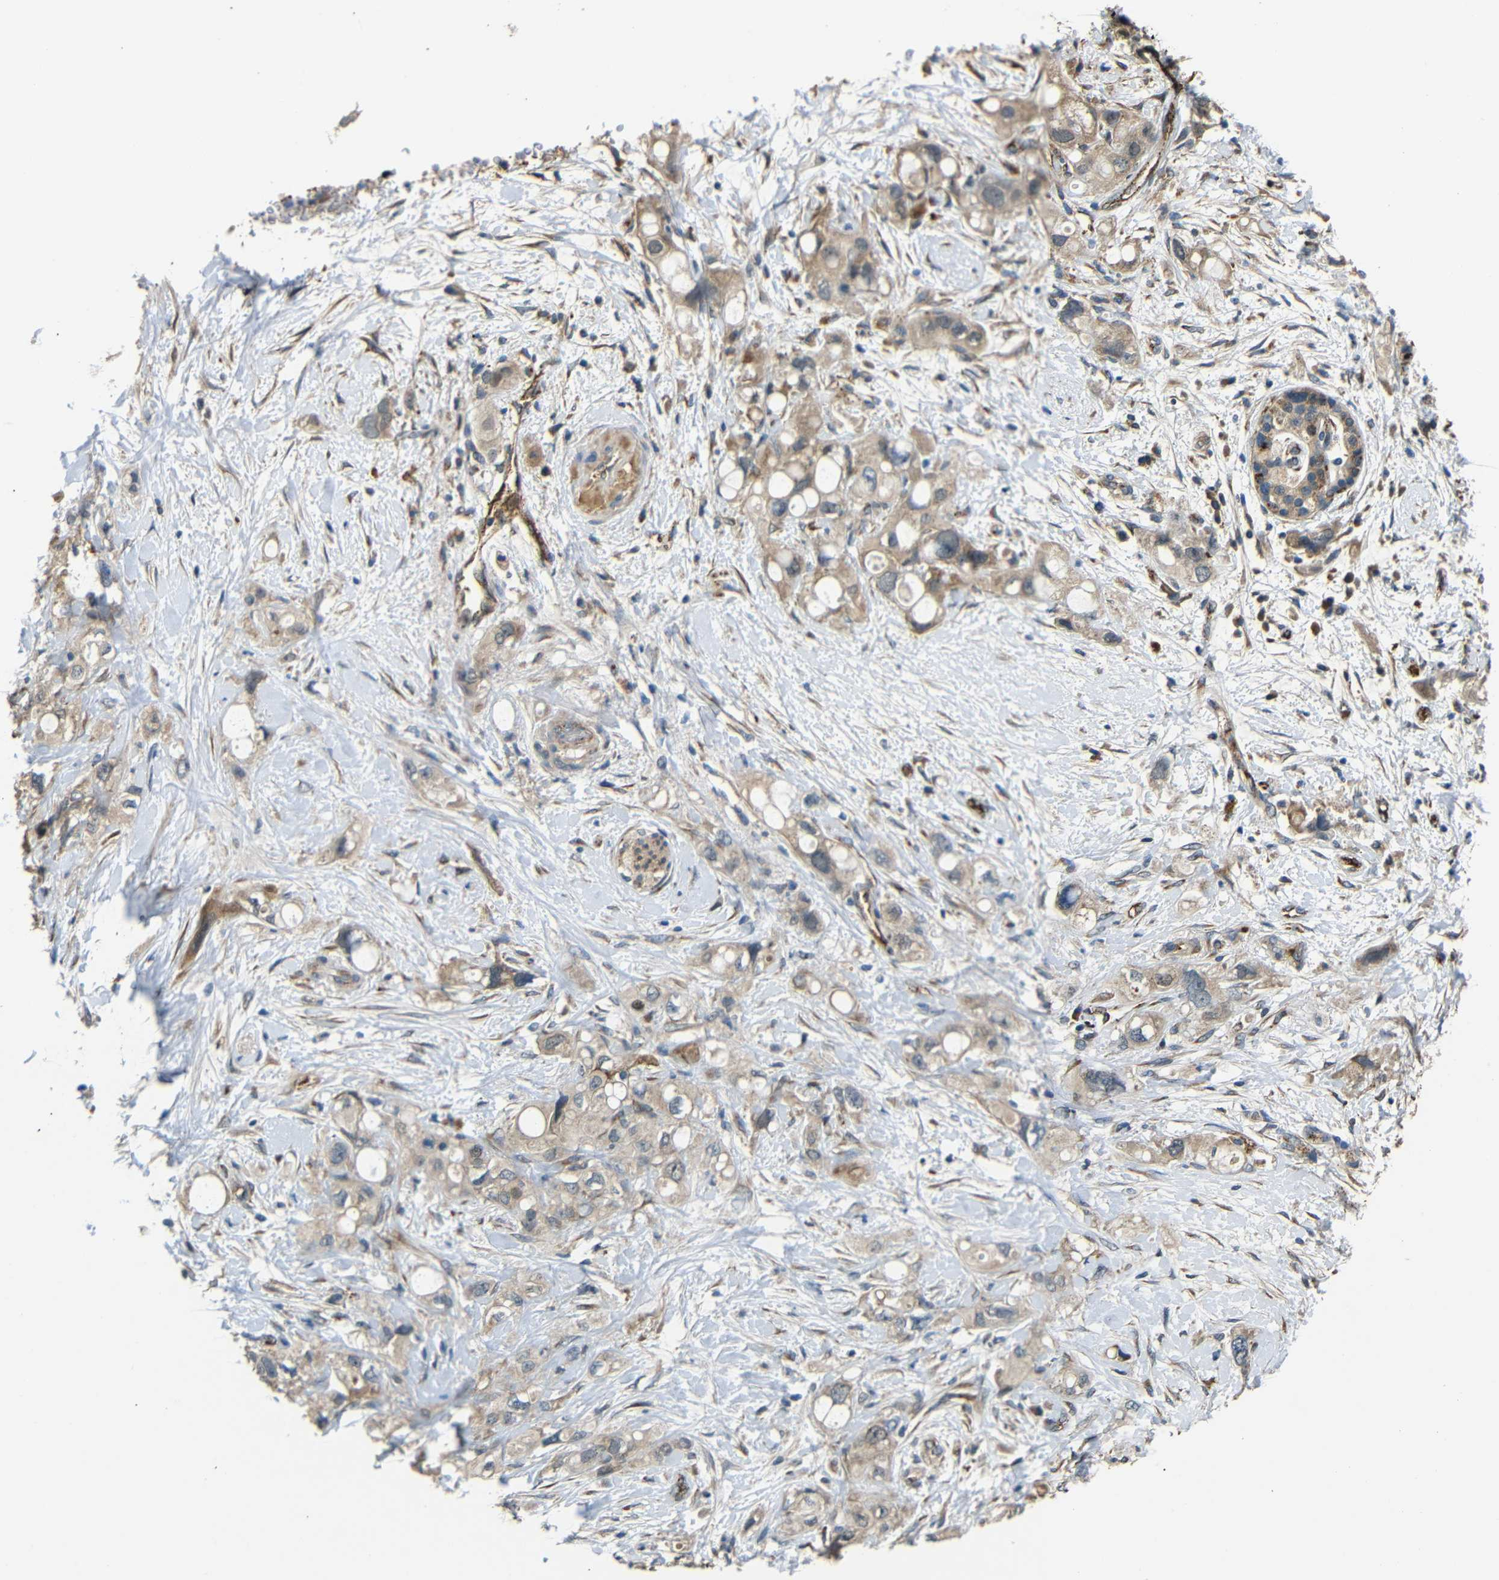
{"staining": {"intensity": "weak", "quantity": ">75%", "location": "cytoplasmic/membranous"}, "tissue": "pancreatic cancer", "cell_type": "Tumor cells", "image_type": "cancer", "snomed": [{"axis": "morphology", "description": "Adenocarcinoma, NOS"}, {"axis": "topography", "description": "Pancreas"}], "caption": "This image reveals immunohistochemistry (IHC) staining of human pancreatic cancer (adenocarcinoma), with low weak cytoplasmic/membranous staining in approximately >75% of tumor cells.", "gene": "ATP7A", "patient": {"sex": "female", "age": 56}}